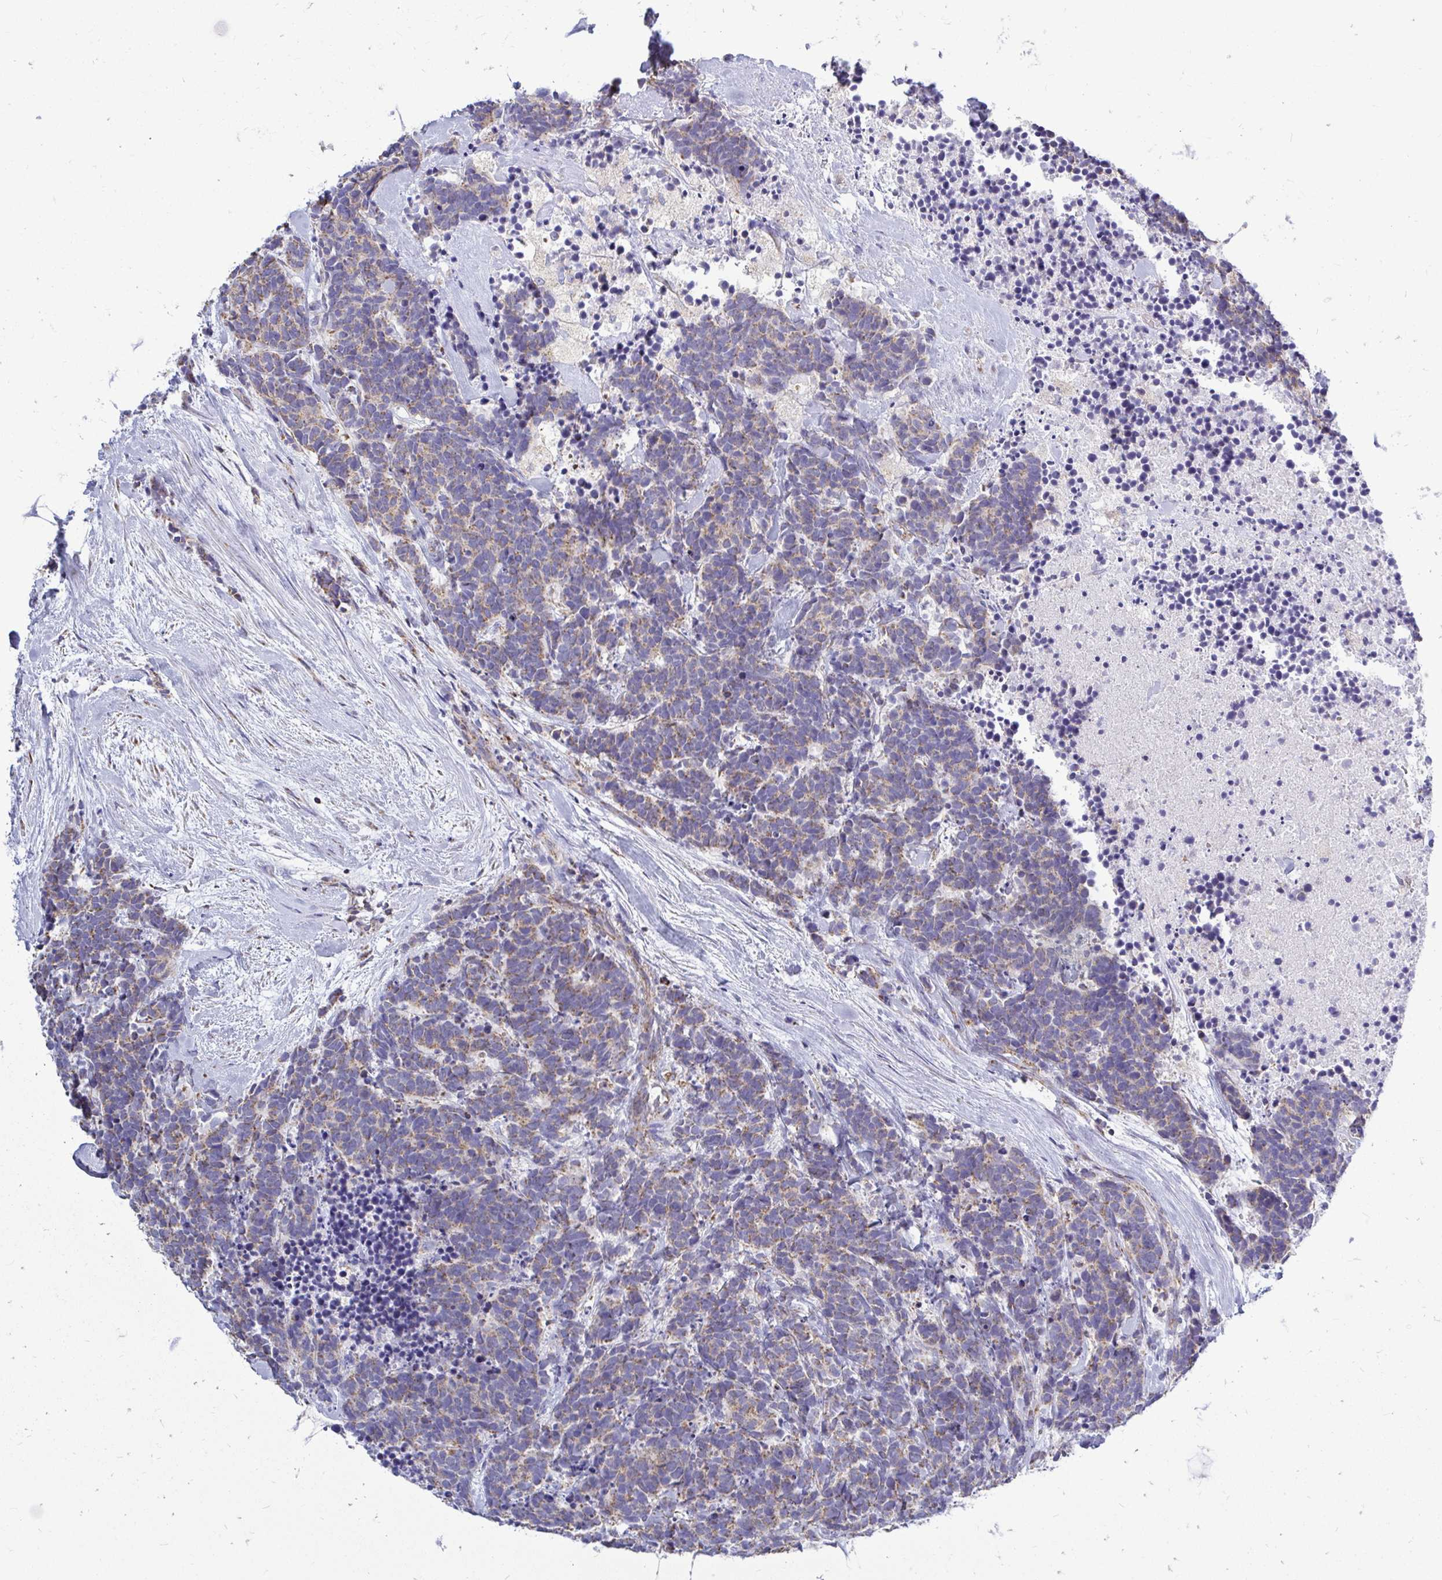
{"staining": {"intensity": "weak", "quantity": ">75%", "location": "cytoplasmic/membranous"}, "tissue": "carcinoid", "cell_type": "Tumor cells", "image_type": "cancer", "snomed": [{"axis": "morphology", "description": "Carcinoma, NOS"}, {"axis": "morphology", "description": "Carcinoid, malignant, NOS"}, {"axis": "topography", "description": "Prostate"}], "caption": "IHC micrograph of neoplastic tissue: carcinoma stained using IHC demonstrates low levels of weak protein expression localized specifically in the cytoplasmic/membranous of tumor cells, appearing as a cytoplasmic/membranous brown color.", "gene": "OR10R2", "patient": {"sex": "male", "age": 57}}